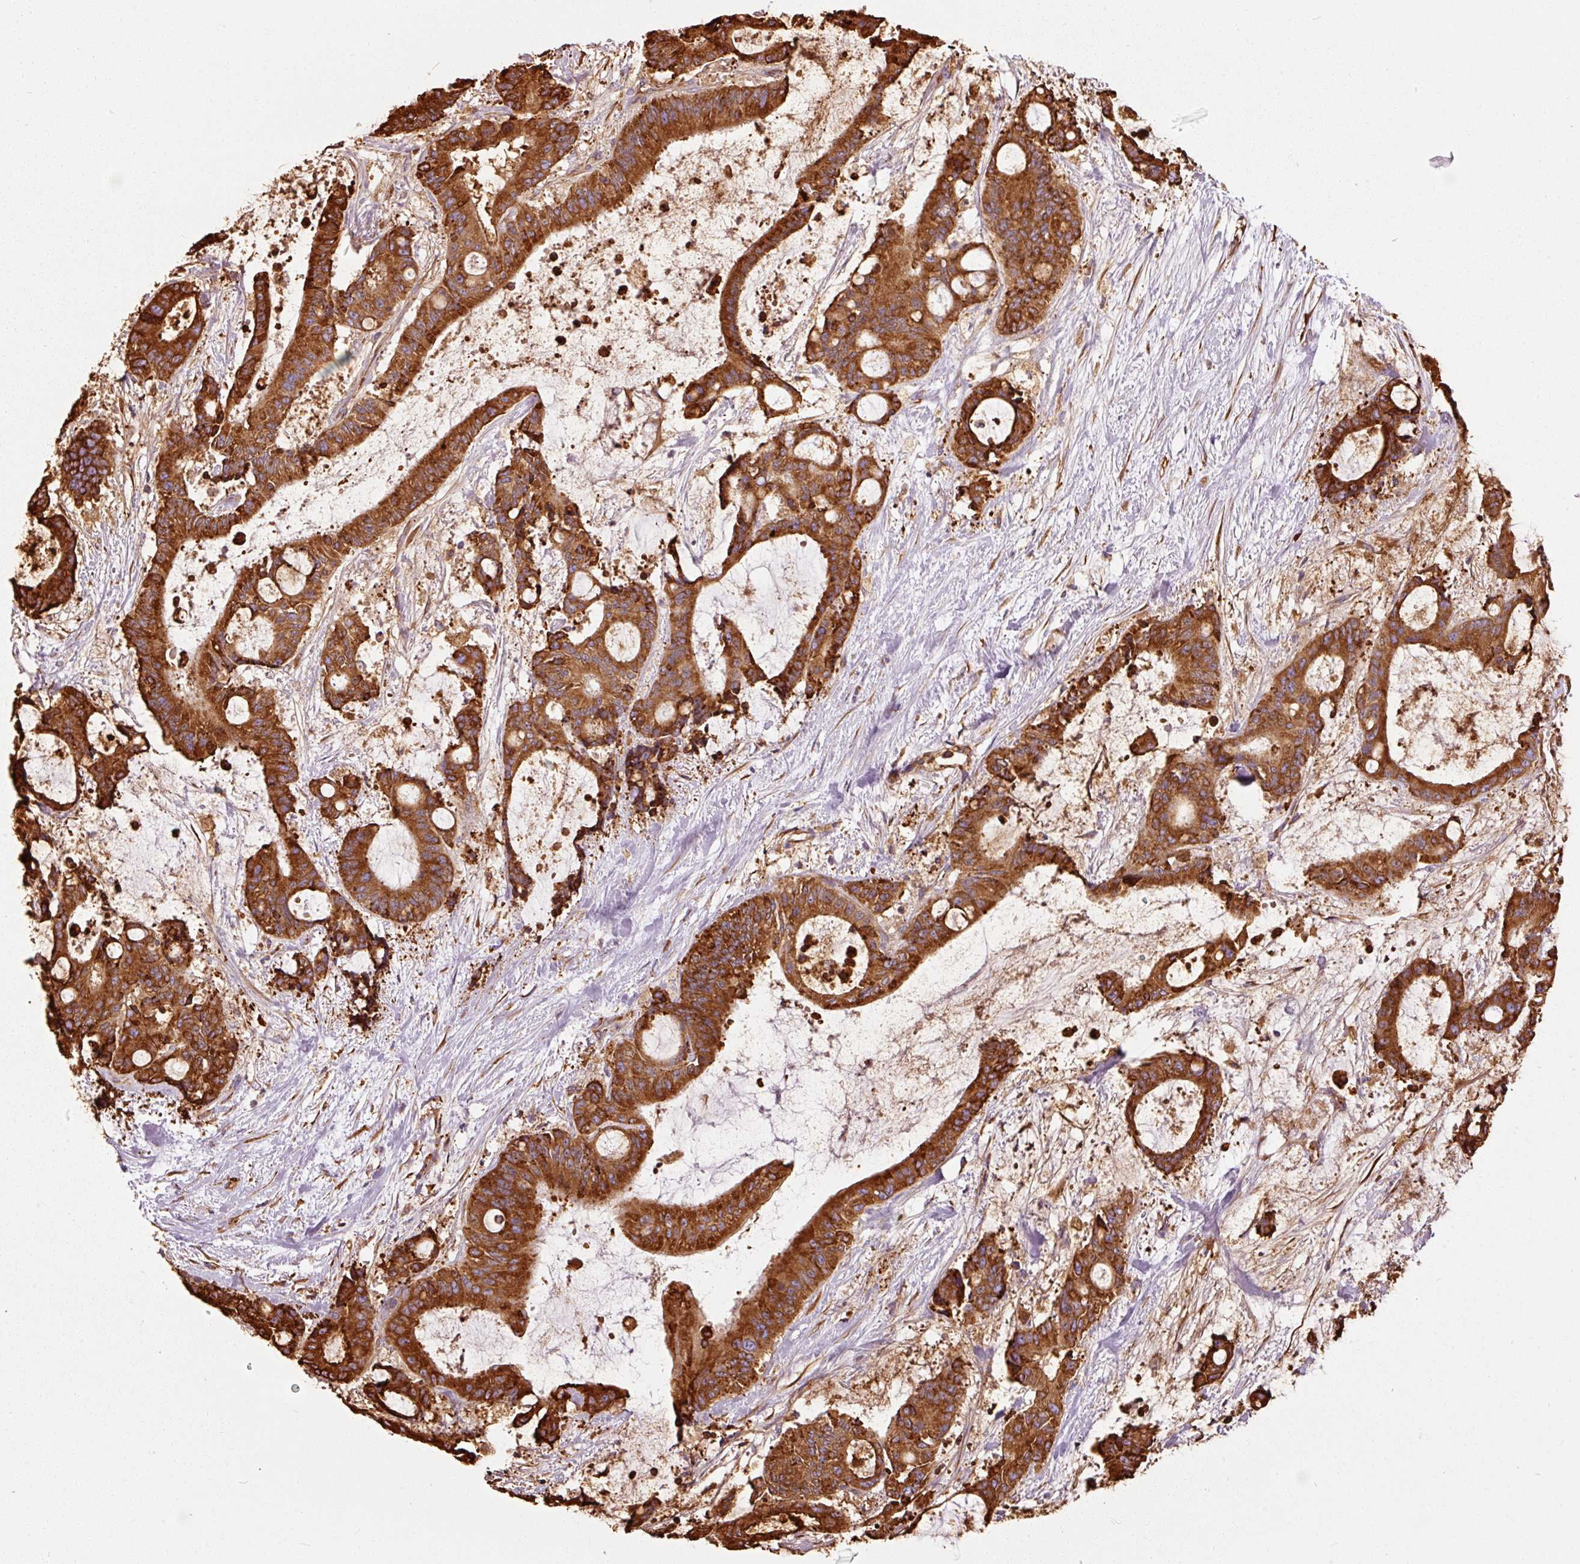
{"staining": {"intensity": "strong", "quantity": ">75%", "location": "cytoplasmic/membranous"}, "tissue": "liver cancer", "cell_type": "Tumor cells", "image_type": "cancer", "snomed": [{"axis": "morphology", "description": "Normal tissue, NOS"}, {"axis": "morphology", "description": "Cholangiocarcinoma"}, {"axis": "topography", "description": "Liver"}, {"axis": "topography", "description": "Peripheral nerve tissue"}], "caption": "Human liver cholangiocarcinoma stained with a protein marker reveals strong staining in tumor cells.", "gene": "KLC1", "patient": {"sex": "female", "age": 73}}